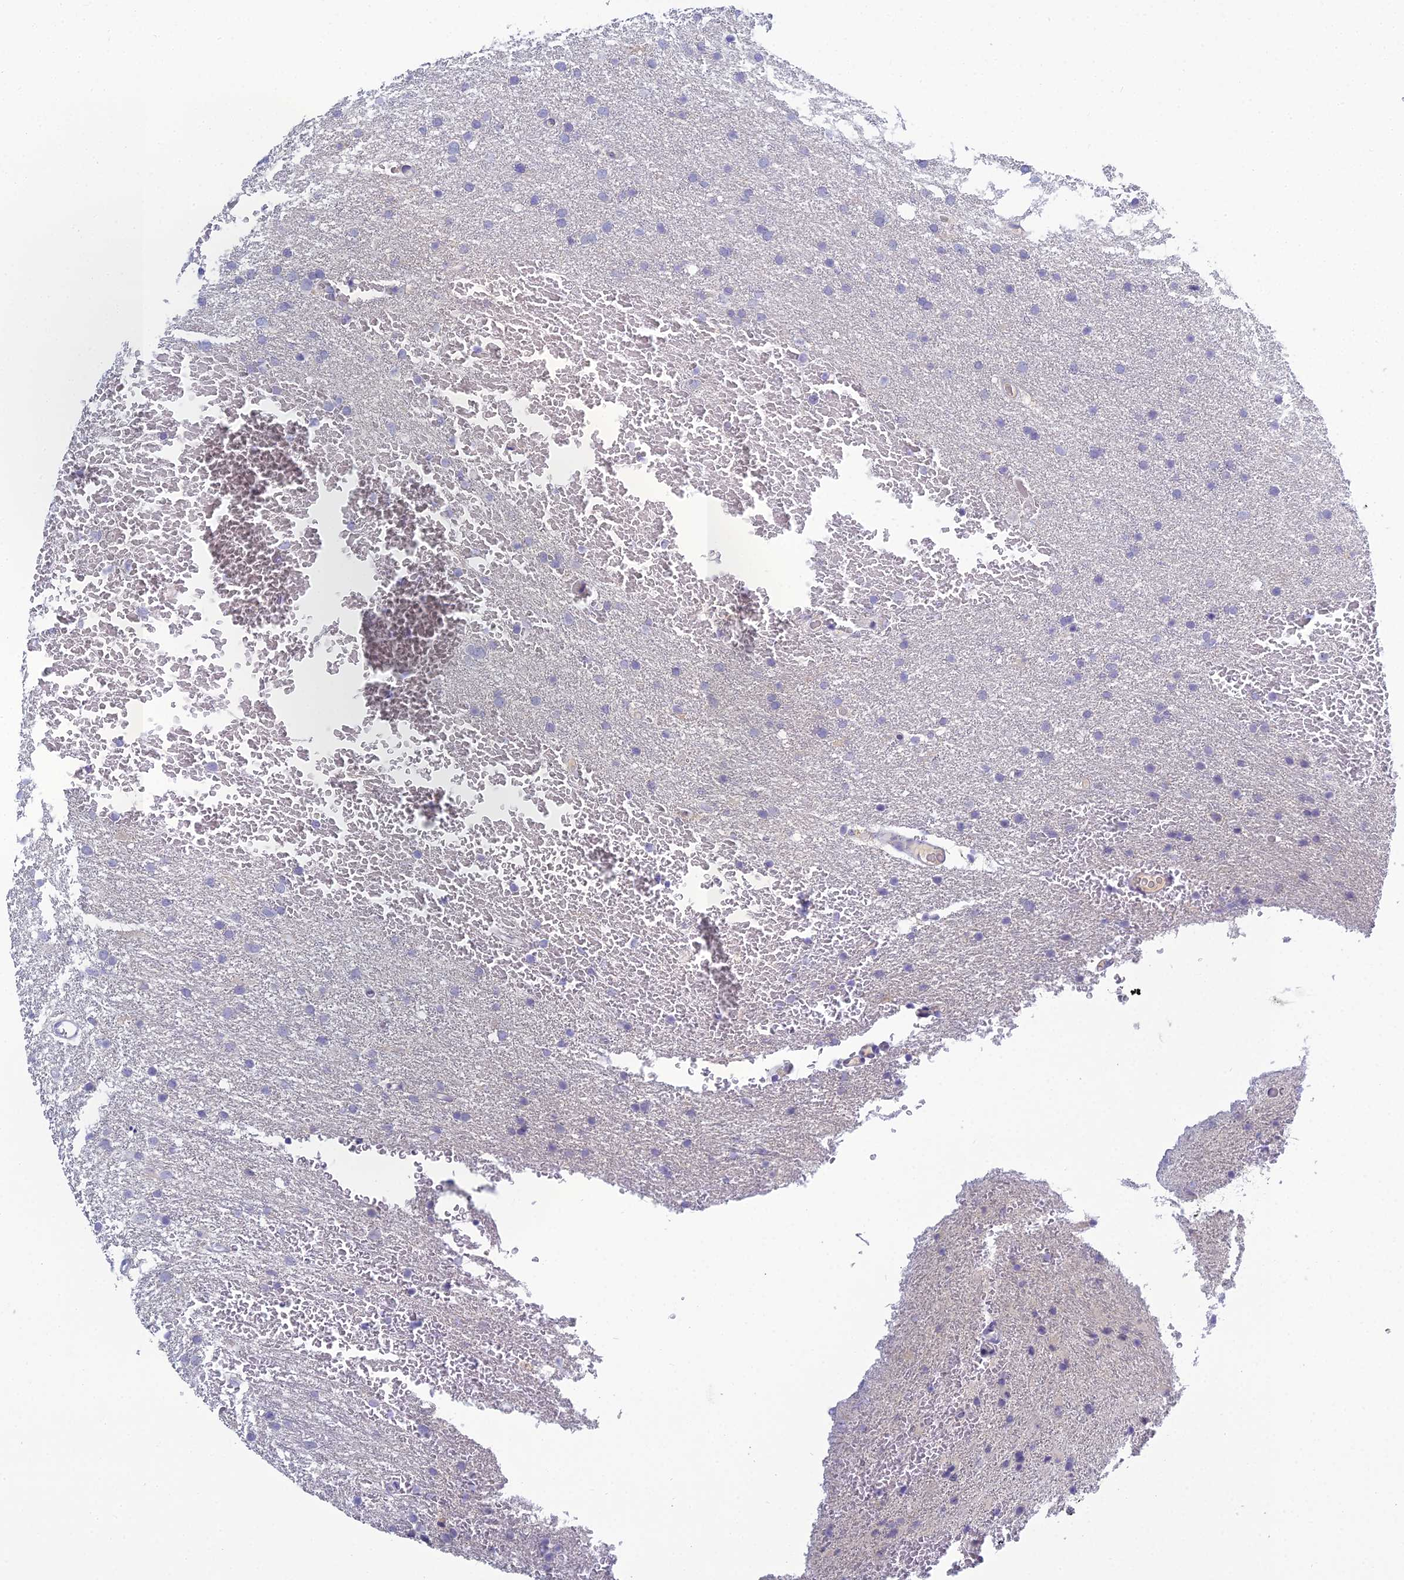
{"staining": {"intensity": "negative", "quantity": "none", "location": "none"}, "tissue": "glioma", "cell_type": "Tumor cells", "image_type": "cancer", "snomed": [{"axis": "morphology", "description": "Glioma, malignant, High grade"}, {"axis": "topography", "description": "Cerebral cortex"}], "caption": "Tumor cells show no significant positivity in glioma. The staining was performed using DAB to visualize the protein expression in brown, while the nuclei were stained in blue with hematoxylin (Magnification: 20x).", "gene": "MUC13", "patient": {"sex": "female", "age": 36}}